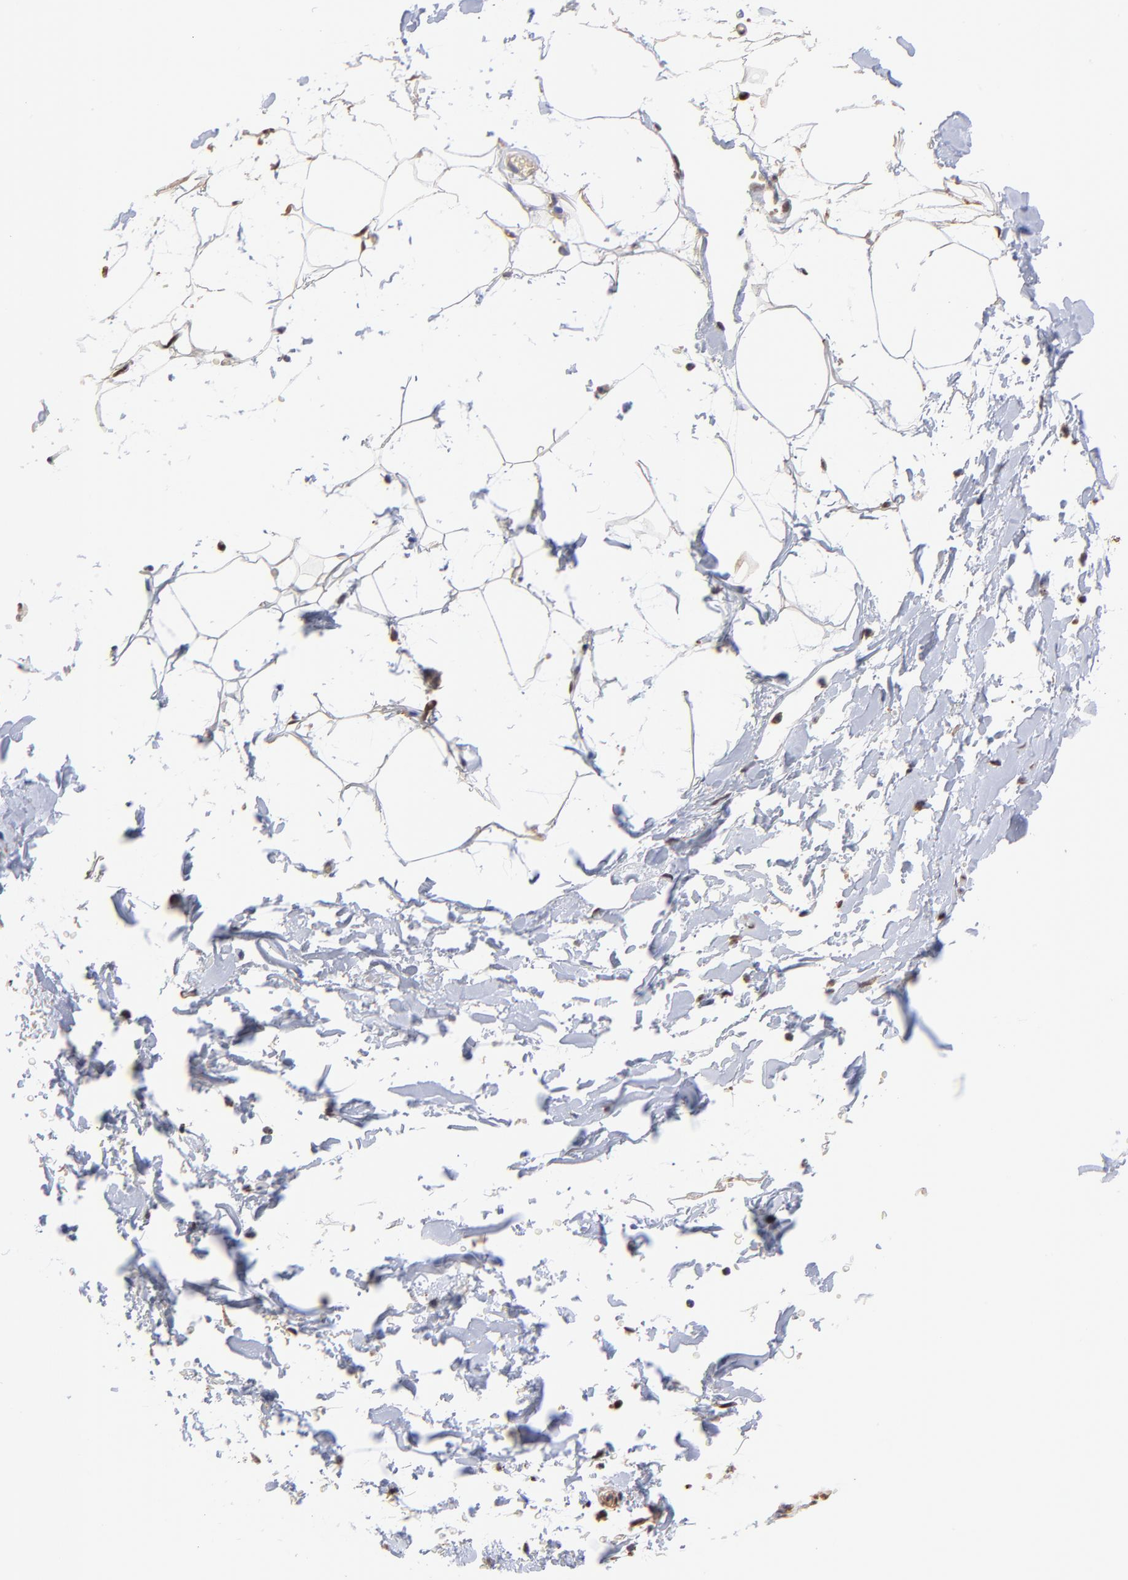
{"staining": {"intensity": "moderate", "quantity": ">75%", "location": "nuclear"}, "tissue": "adipose tissue", "cell_type": "Adipocytes", "image_type": "normal", "snomed": [{"axis": "morphology", "description": "Normal tissue, NOS"}, {"axis": "topography", "description": "Soft tissue"}], "caption": "This photomicrograph shows unremarkable adipose tissue stained with immunohistochemistry (IHC) to label a protein in brown. The nuclear of adipocytes show moderate positivity for the protein. Nuclei are counter-stained blue.", "gene": "PSMA6", "patient": {"sex": "male", "age": 72}}